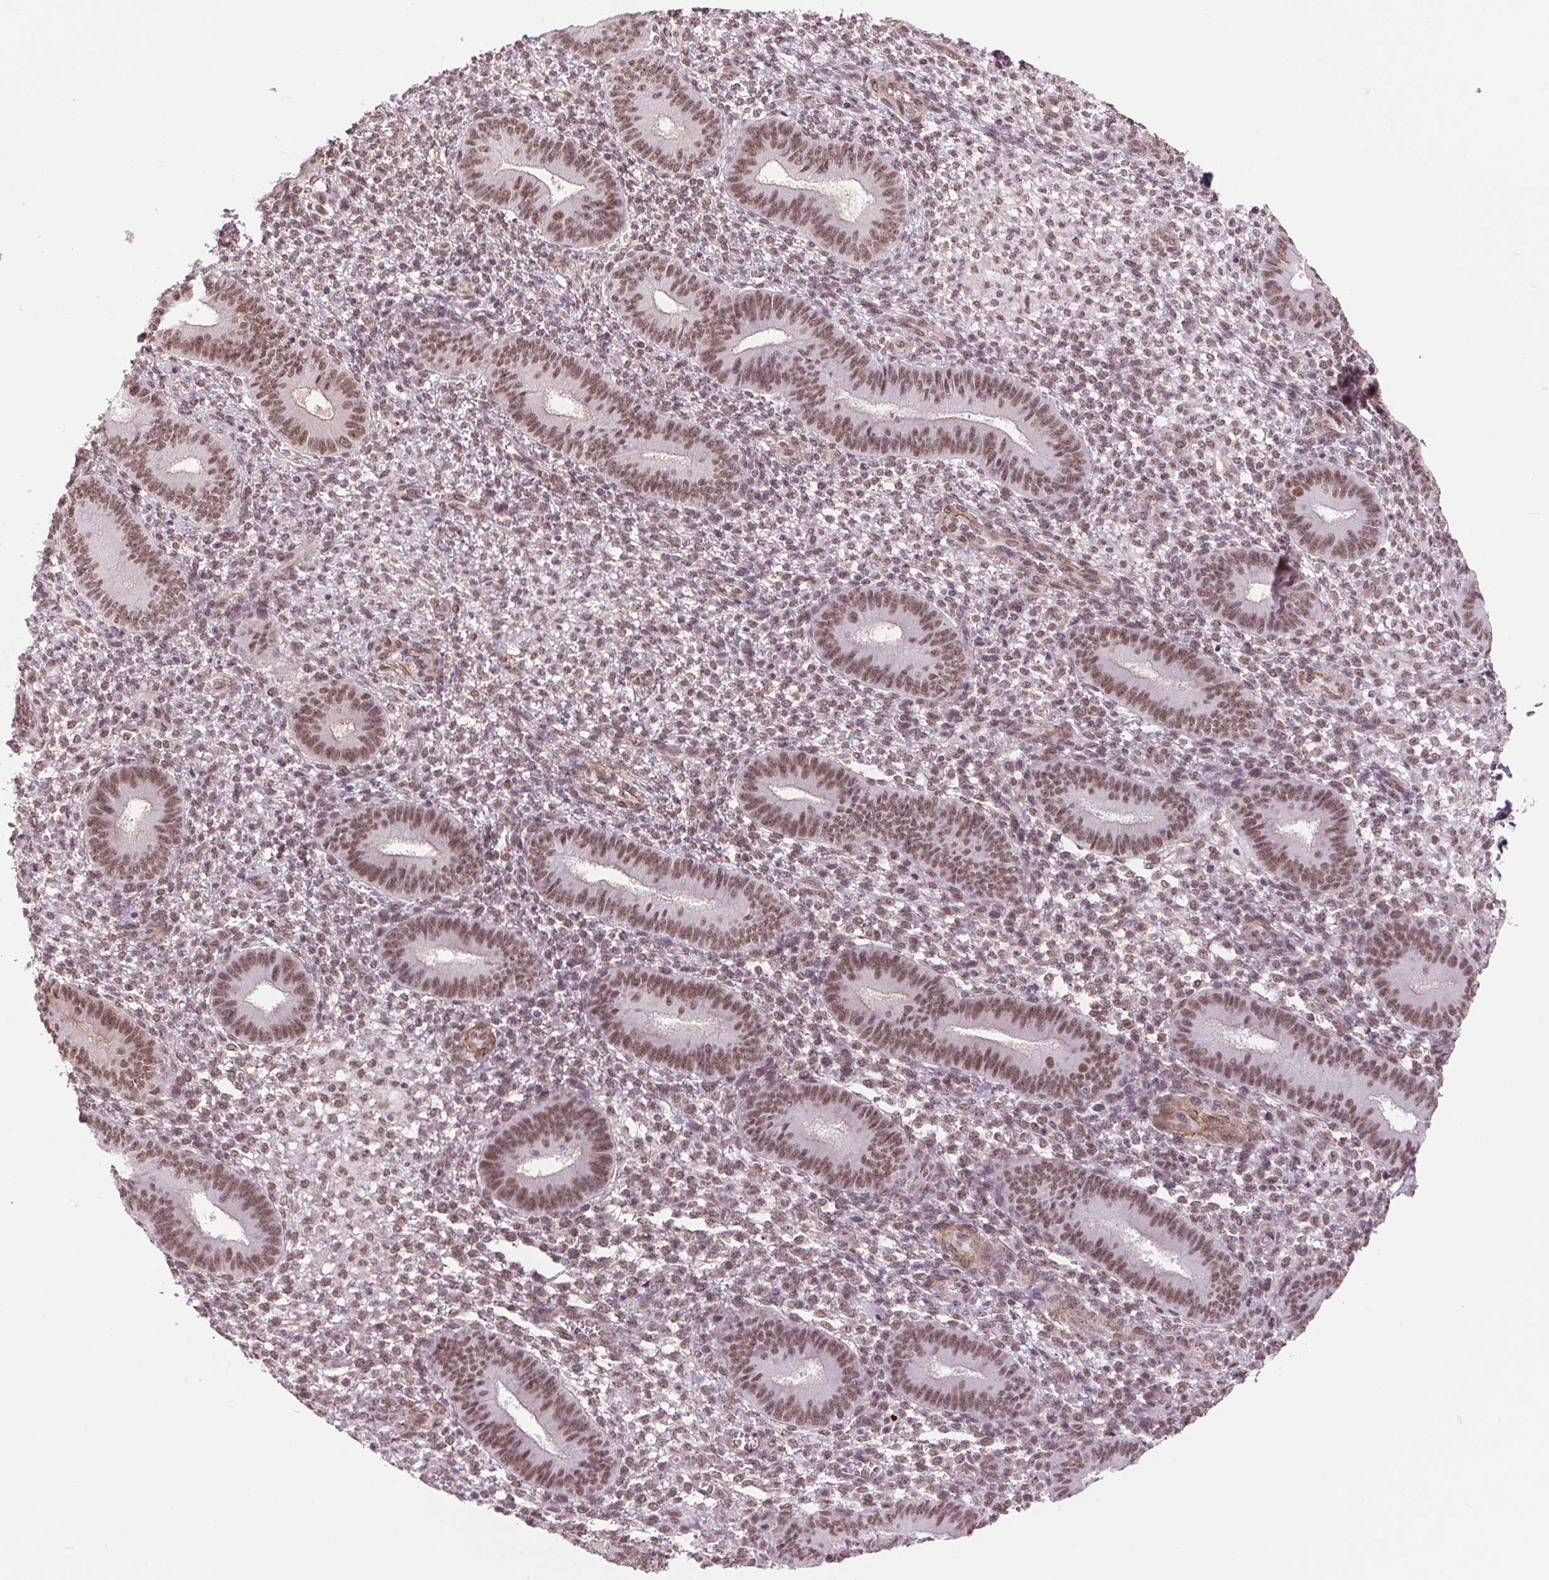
{"staining": {"intensity": "moderate", "quantity": ">75%", "location": "nuclear"}, "tissue": "endometrium", "cell_type": "Cells in endometrial stroma", "image_type": "normal", "snomed": [{"axis": "morphology", "description": "Normal tissue, NOS"}, {"axis": "topography", "description": "Endometrium"}], "caption": "A photomicrograph showing moderate nuclear expression in about >75% of cells in endometrial stroma in normal endometrium, as visualized by brown immunohistochemical staining.", "gene": "BCAT1", "patient": {"sex": "female", "age": 42}}